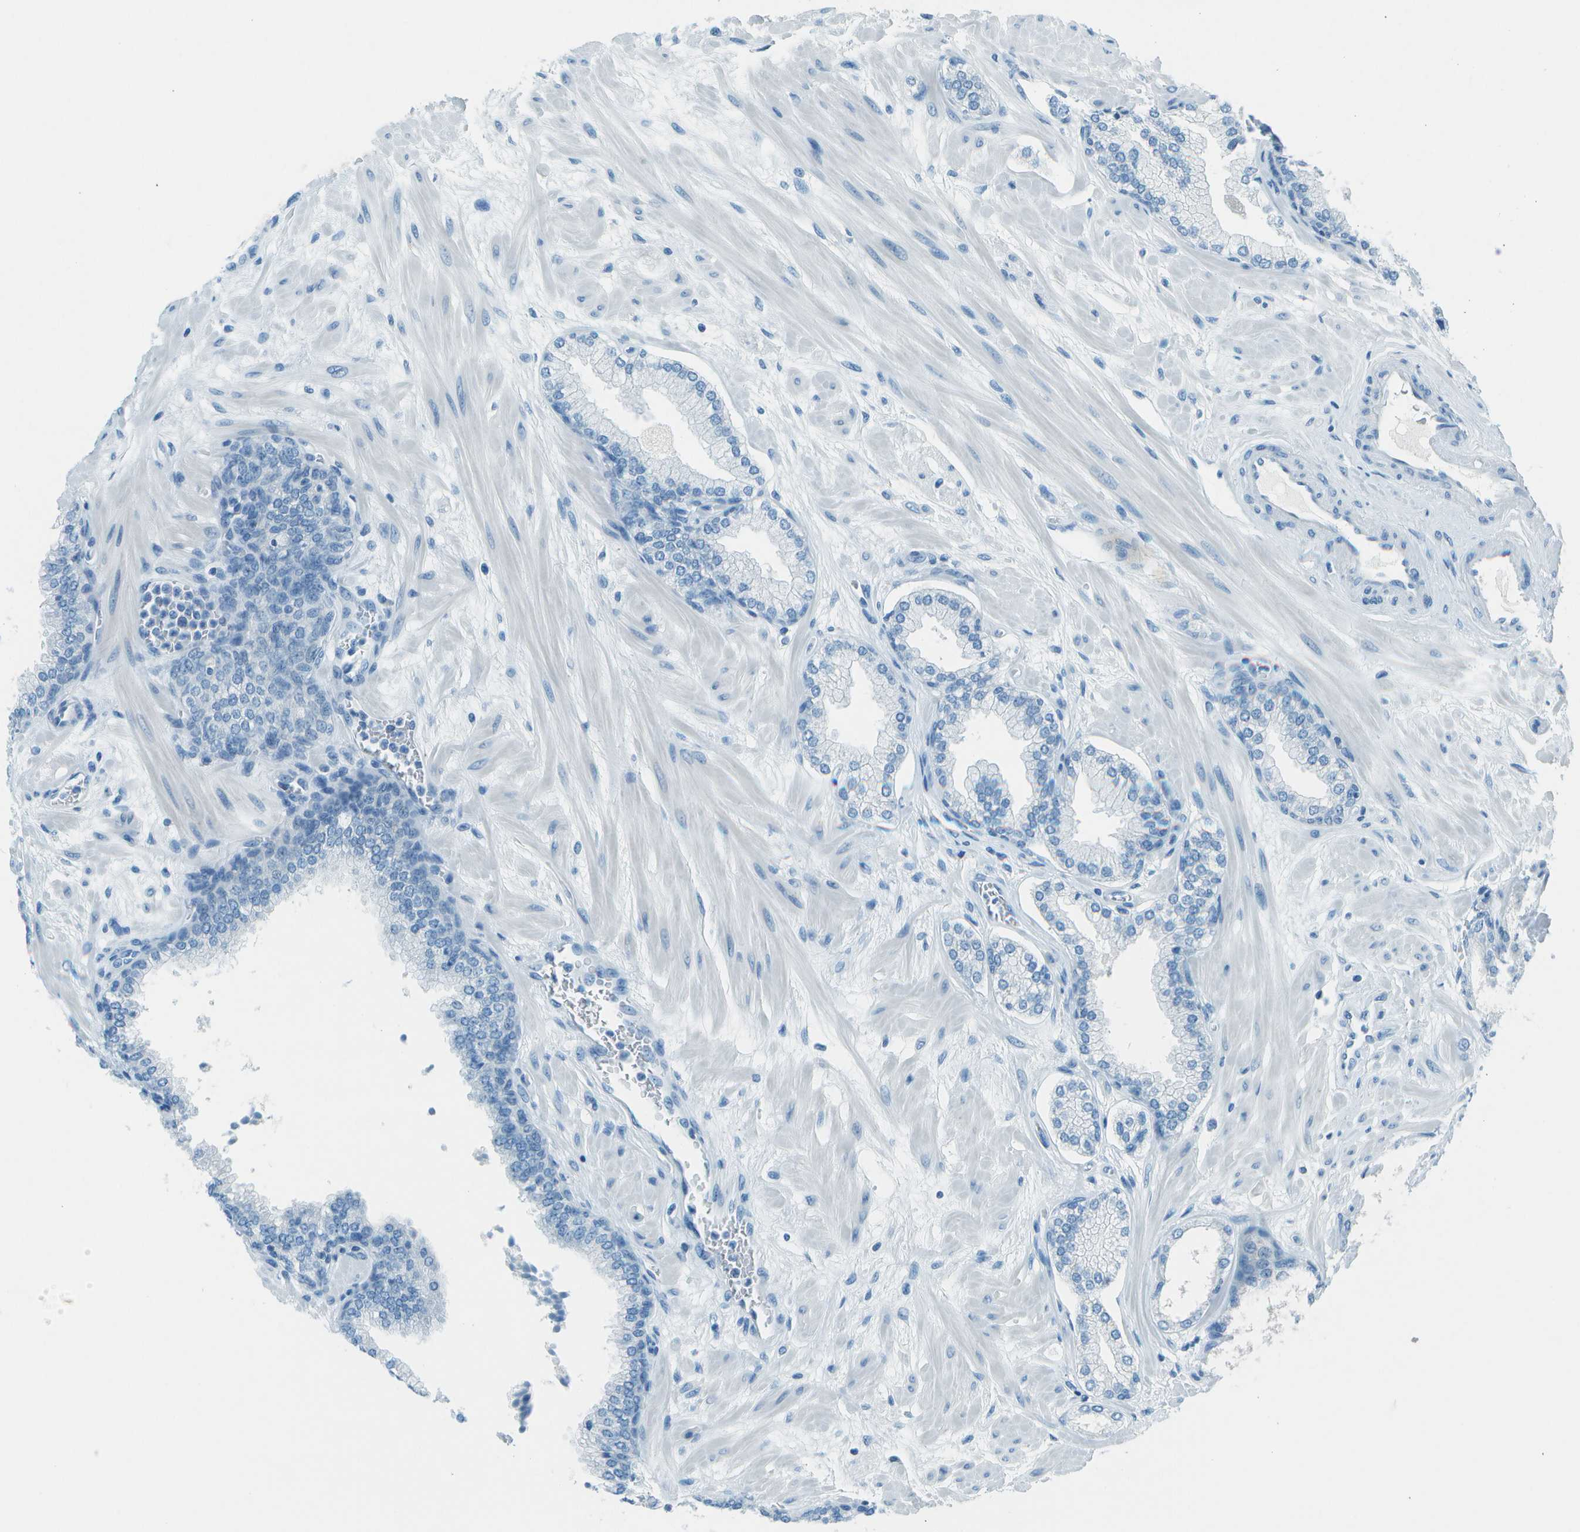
{"staining": {"intensity": "negative", "quantity": "none", "location": "none"}, "tissue": "prostate", "cell_type": "Glandular cells", "image_type": "normal", "snomed": [{"axis": "morphology", "description": "Normal tissue, NOS"}, {"axis": "morphology", "description": "Urothelial carcinoma, Low grade"}, {"axis": "topography", "description": "Urinary bladder"}, {"axis": "topography", "description": "Prostate"}], "caption": "Immunohistochemistry (IHC) of benign human prostate exhibits no expression in glandular cells. (DAB (3,3'-diaminobenzidine) immunohistochemistry (IHC), high magnification).", "gene": "FGF1", "patient": {"sex": "male", "age": 60}}